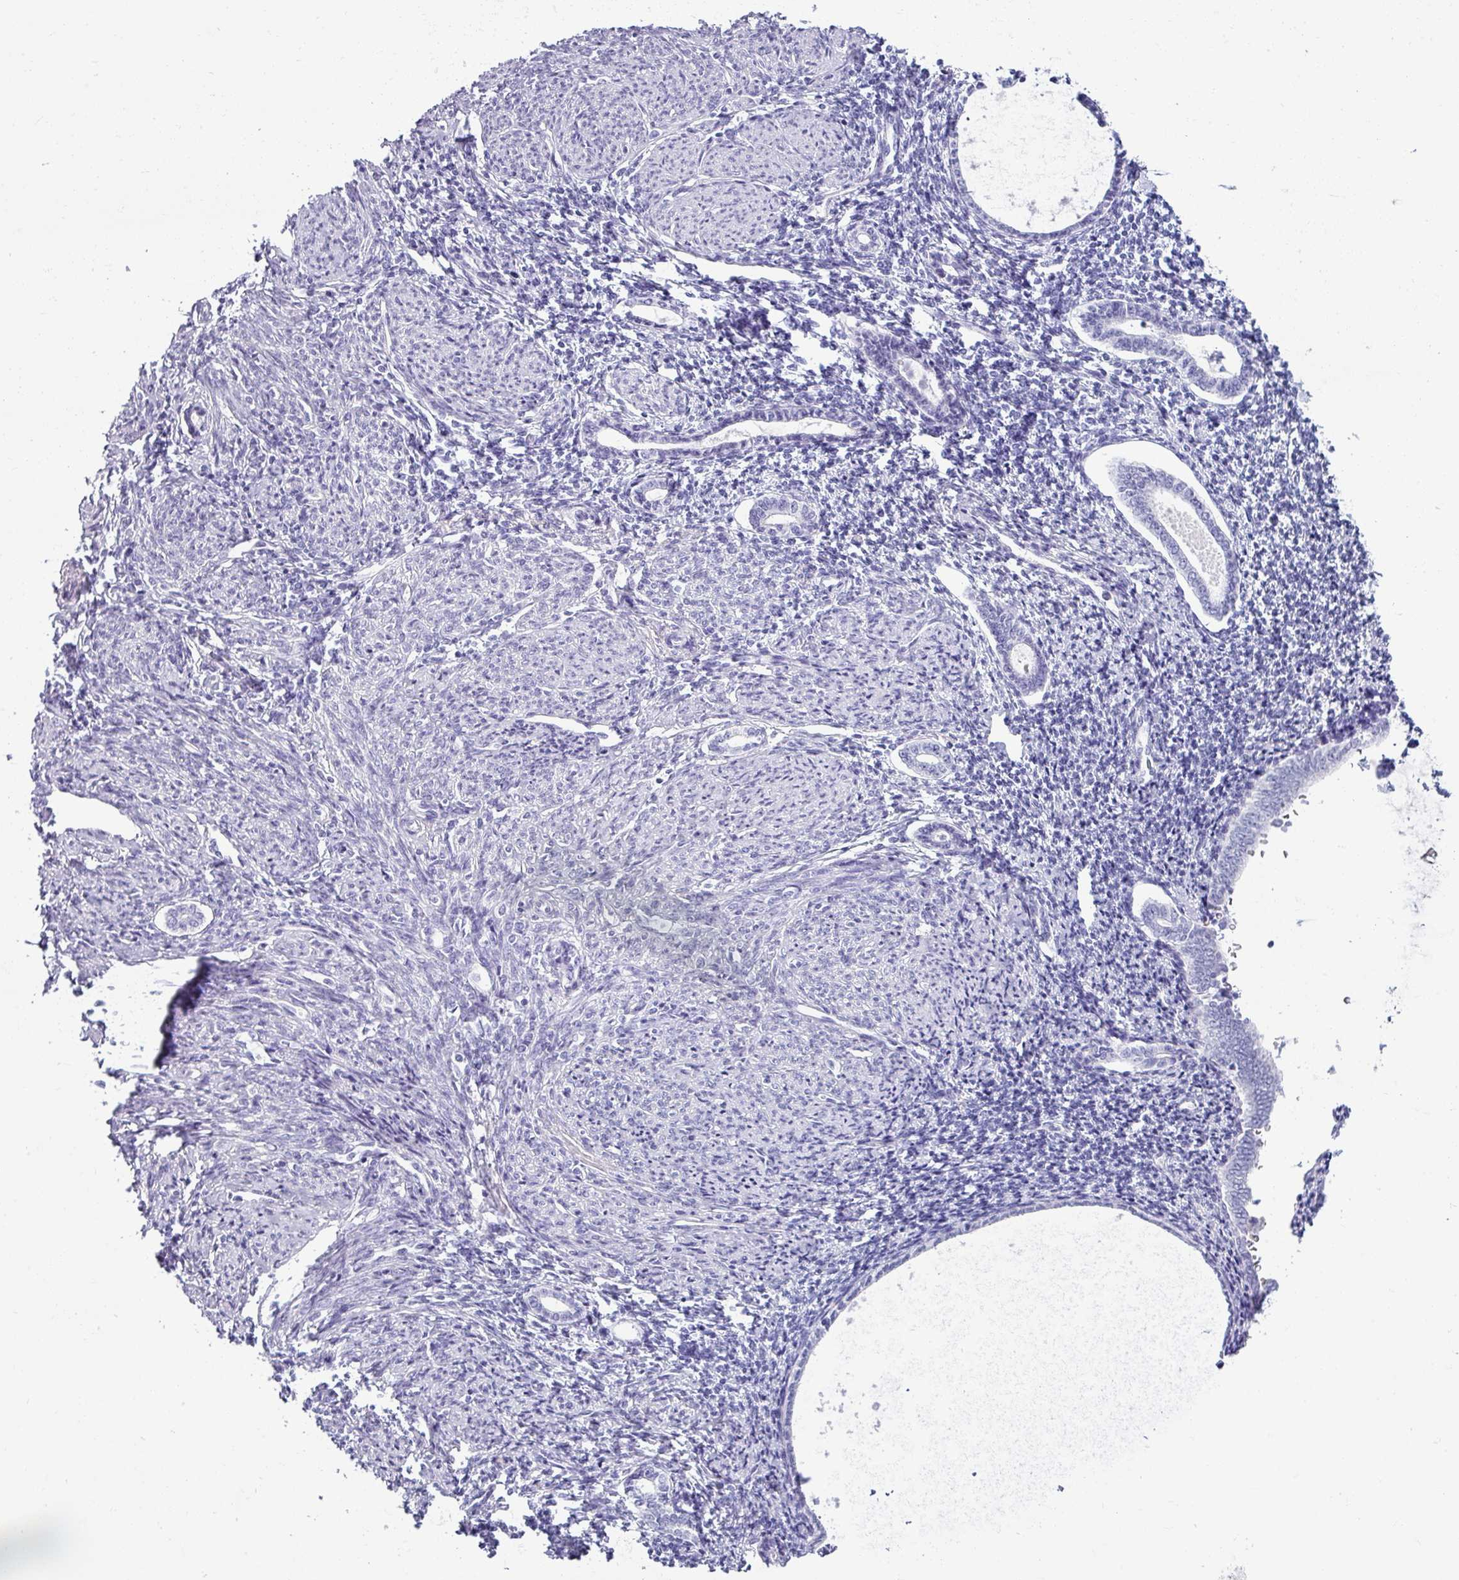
{"staining": {"intensity": "negative", "quantity": "none", "location": "none"}, "tissue": "endometrium", "cell_type": "Cells in endometrial stroma", "image_type": "normal", "snomed": [{"axis": "morphology", "description": "Normal tissue, NOS"}, {"axis": "topography", "description": "Endometrium"}], "caption": "This histopathology image is of benign endometrium stained with immunohistochemistry (IHC) to label a protein in brown with the nuclei are counter-stained blue. There is no staining in cells in endometrial stroma.", "gene": "VCX2", "patient": {"sex": "female", "age": 63}}